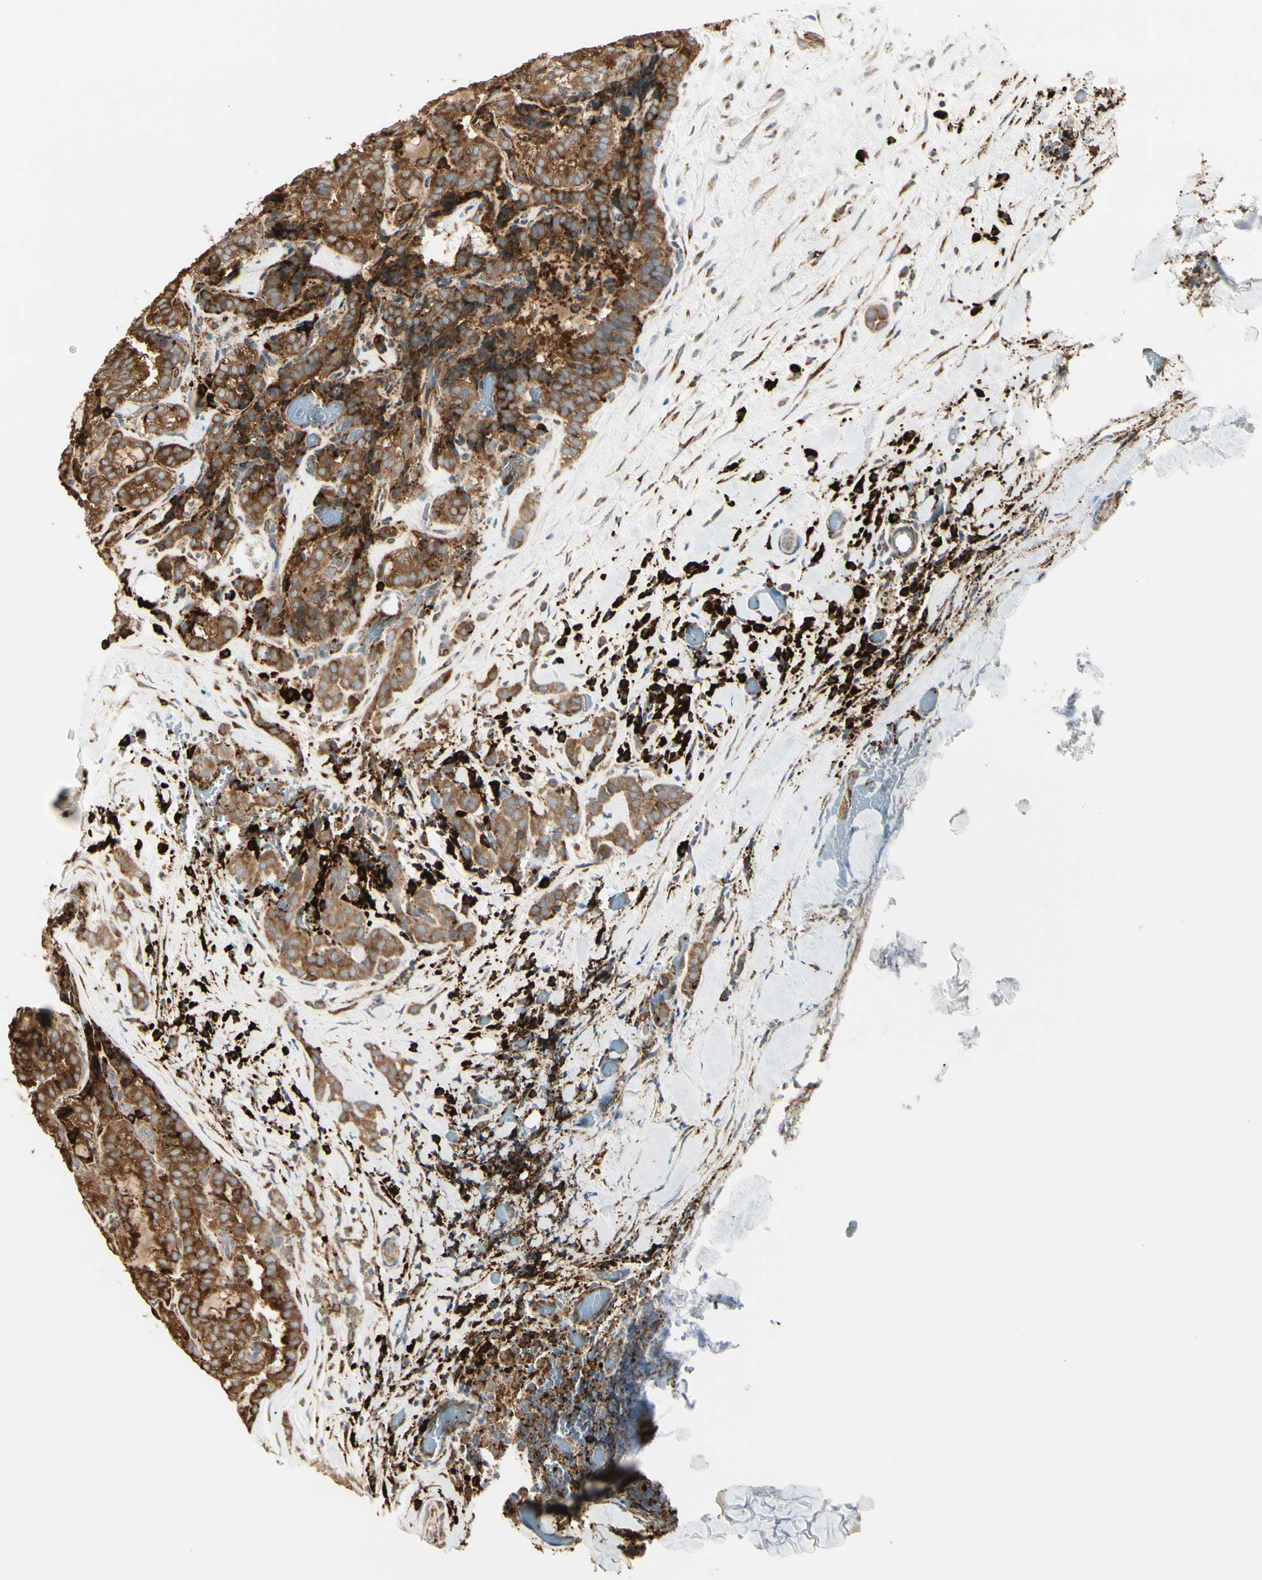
{"staining": {"intensity": "strong", "quantity": ">75%", "location": "cytoplasmic/membranous"}, "tissue": "thyroid cancer", "cell_type": "Tumor cells", "image_type": "cancer", "snomed": [{"axis": "morphology", "description": "Normal tissue, NOS"}, {"axis": "morphology", "description": "Papillary adenocarcinoma, NOS"}, {"axis": "topography", "description": "Thyroid gland"}], "caption": "Thyroid papillary adenocarcinoma stained for a protein demonstrates strong cytoplasmic/membranous positivity in tumor cells.", "gene": "HSP90B1", "patient": {"sex": "female", "age": 30}}